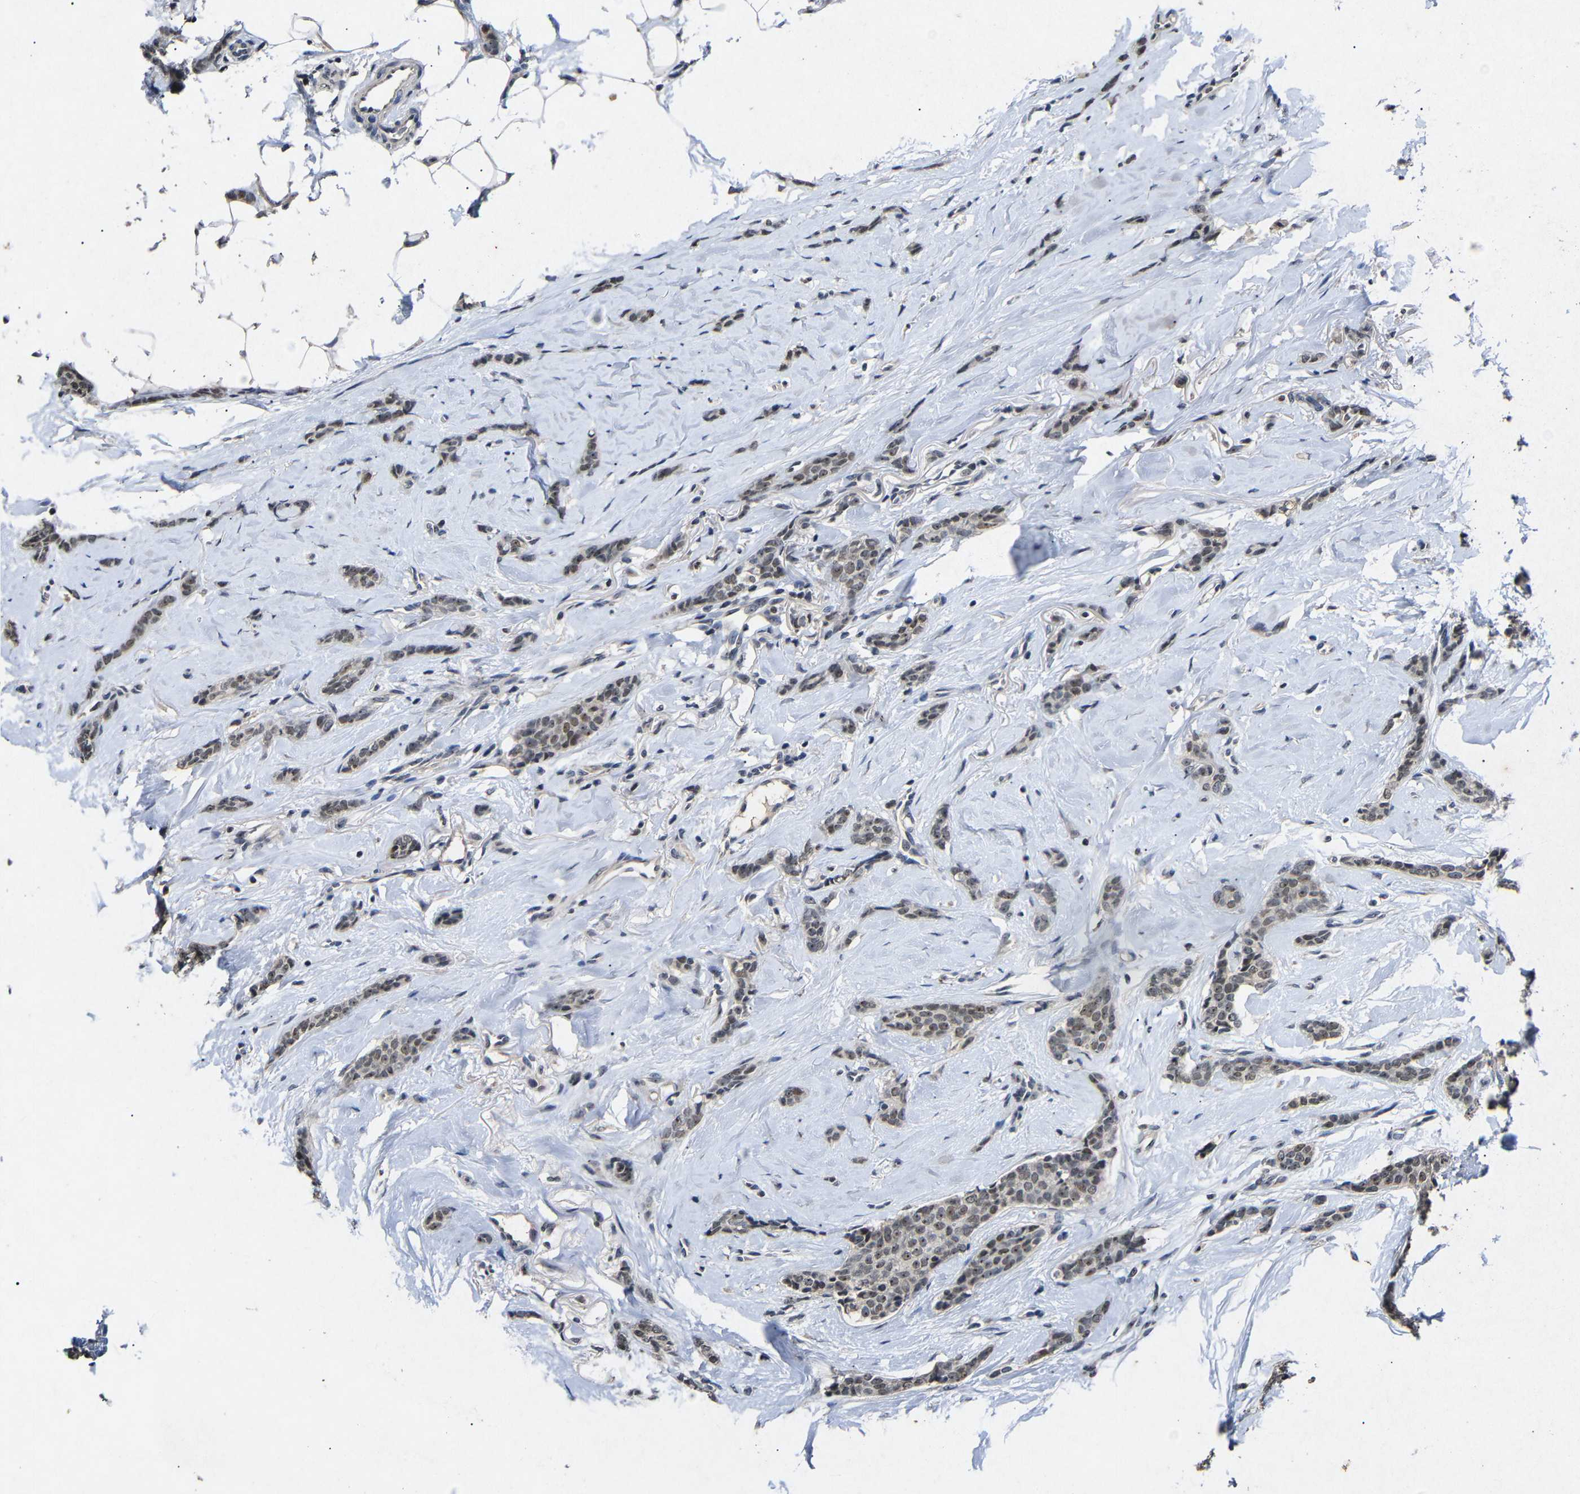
{"staining": {"intensity": "moderate", "quantity": ">75%", "location": "nuclear"}, "tissue": "breast cancer", "cell_type": "Tumor cells", "image_type": "cancer", "snomed": [{"axis": "morphology", "description": "Lobular carcinoma"}, {"axis": "topography", "description": "Skin"}, {"axis": "topography", "description": "Breast"}], "caption": "Immunohistochemistry (IHC) (DAB (3,3'-diaminobenzidine)) staining of human breast cancer exhibits moderate nuclear protein staining in about >75% of tumor cells.", "gene": "PARN", "patient": {"sex": "female", "age": 46}}